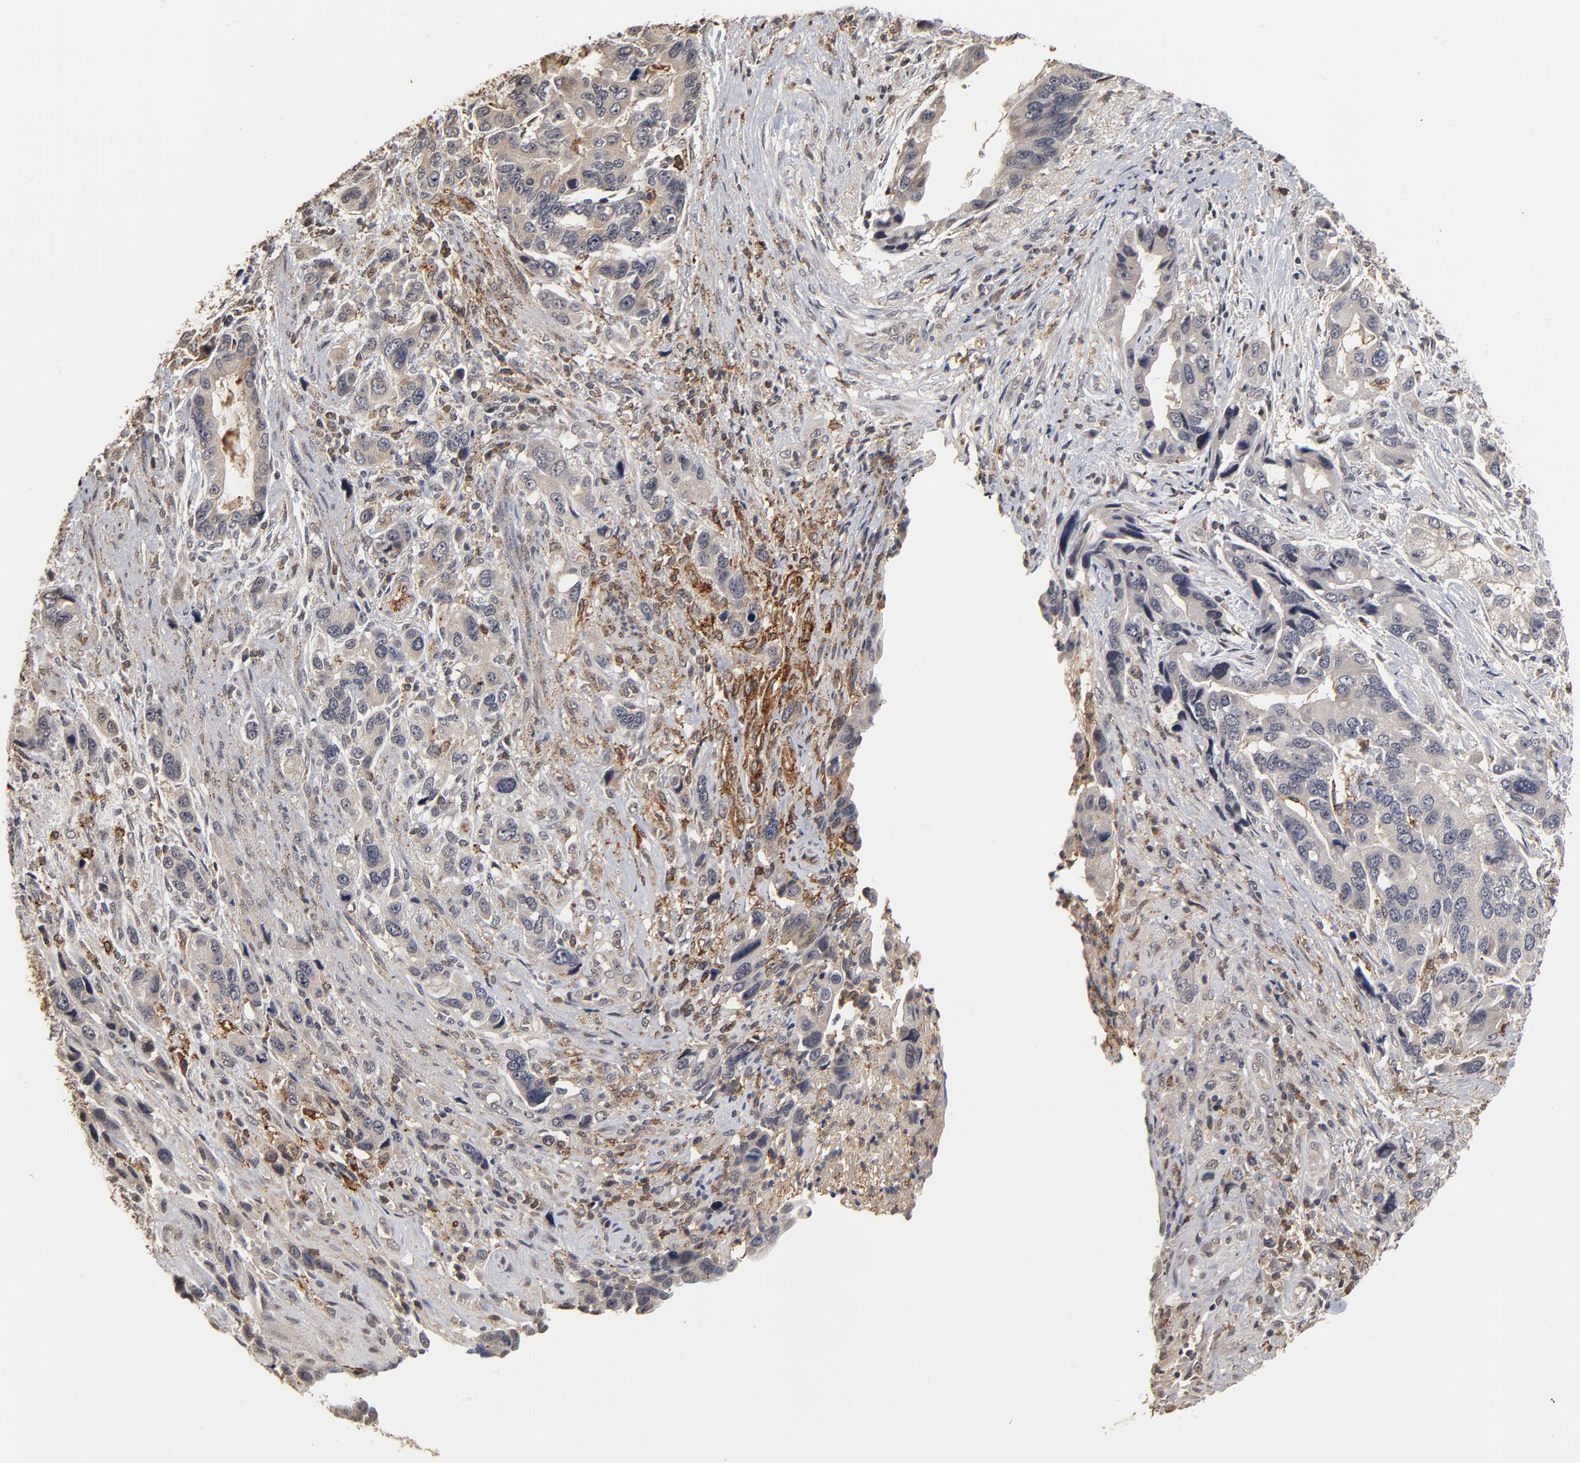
{"staining": {"intensity": "weak", "quantity": "<25%", "location": "cytoplasmic/membranous"}, "tissue": "stomach cancer", "cell_type": "Tumor cells", "image_type": "cancer", "snomed": [{"axis": "morphology", "description": "Adenocarcinoma, NOS"}, {"axis": "topography", "description": "Stomach, lower"}], "caption": "An immunohistochemistry micrograph of stomach cancer is shown. There is no staining in tumor cells of stomach cancer.", "gene": "ASB8", "patient": {"sex": "female", "age": 93}}